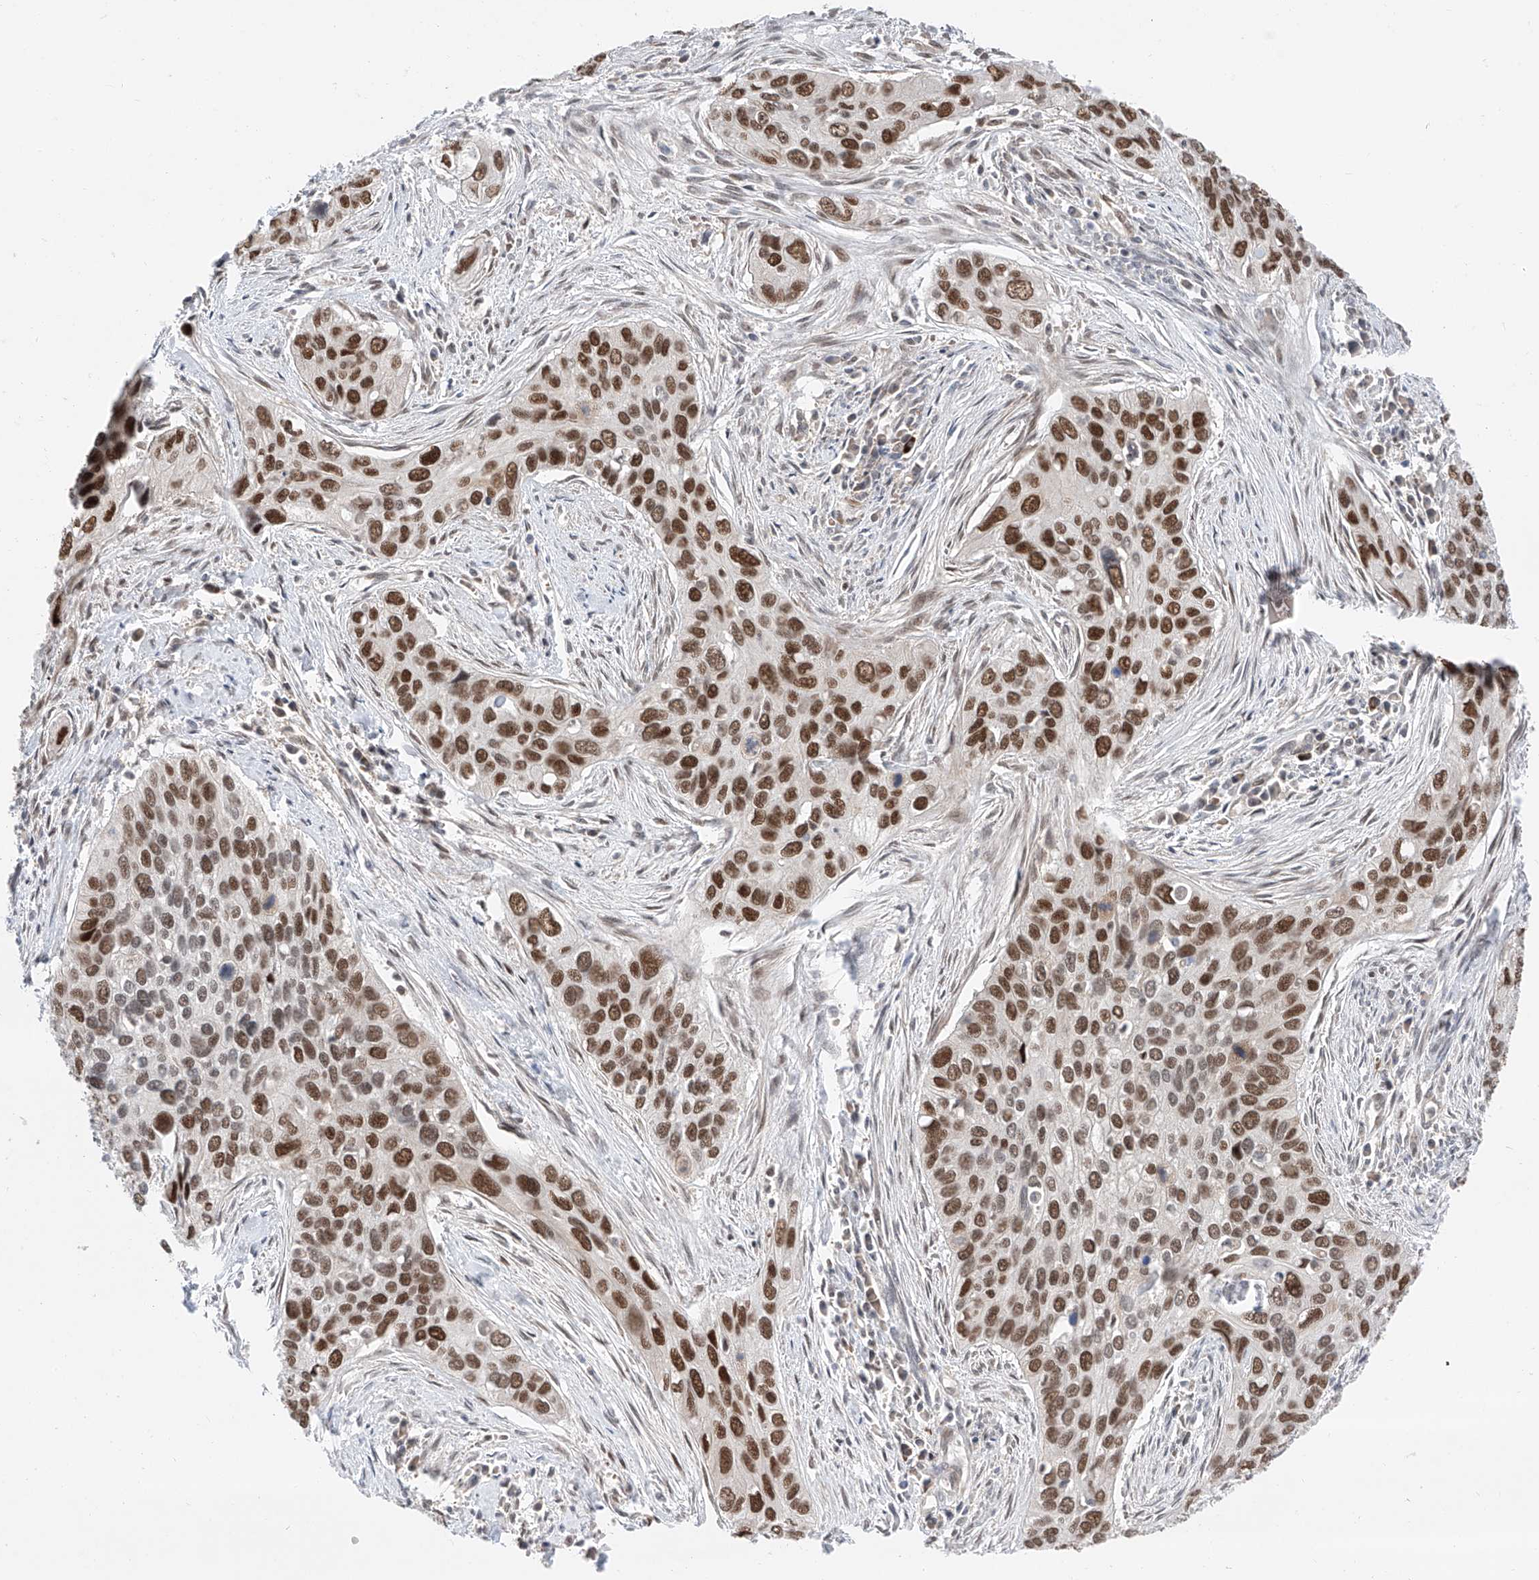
{"staining": {"intensity": "strong", "quantity": ">75%", "location": "nuclear"}, "tissue": "cervical cancer", "cell_type": "Tumor cells", "image_type": "cancer", "snomed": [{"axis": "morphology", "description": "Squamous cell carcinoma, NOS"}, {"axis": "topography", "description": "Cervix"}], "caption": "DAB immunohistochemical staining of human squamous cell carcinoma (cervical) reveals strong nuclear protein positivity in about >75% of tumor cells.", "gene": "SNRNP200", "patient": {"sex": "female", "age": 55}}